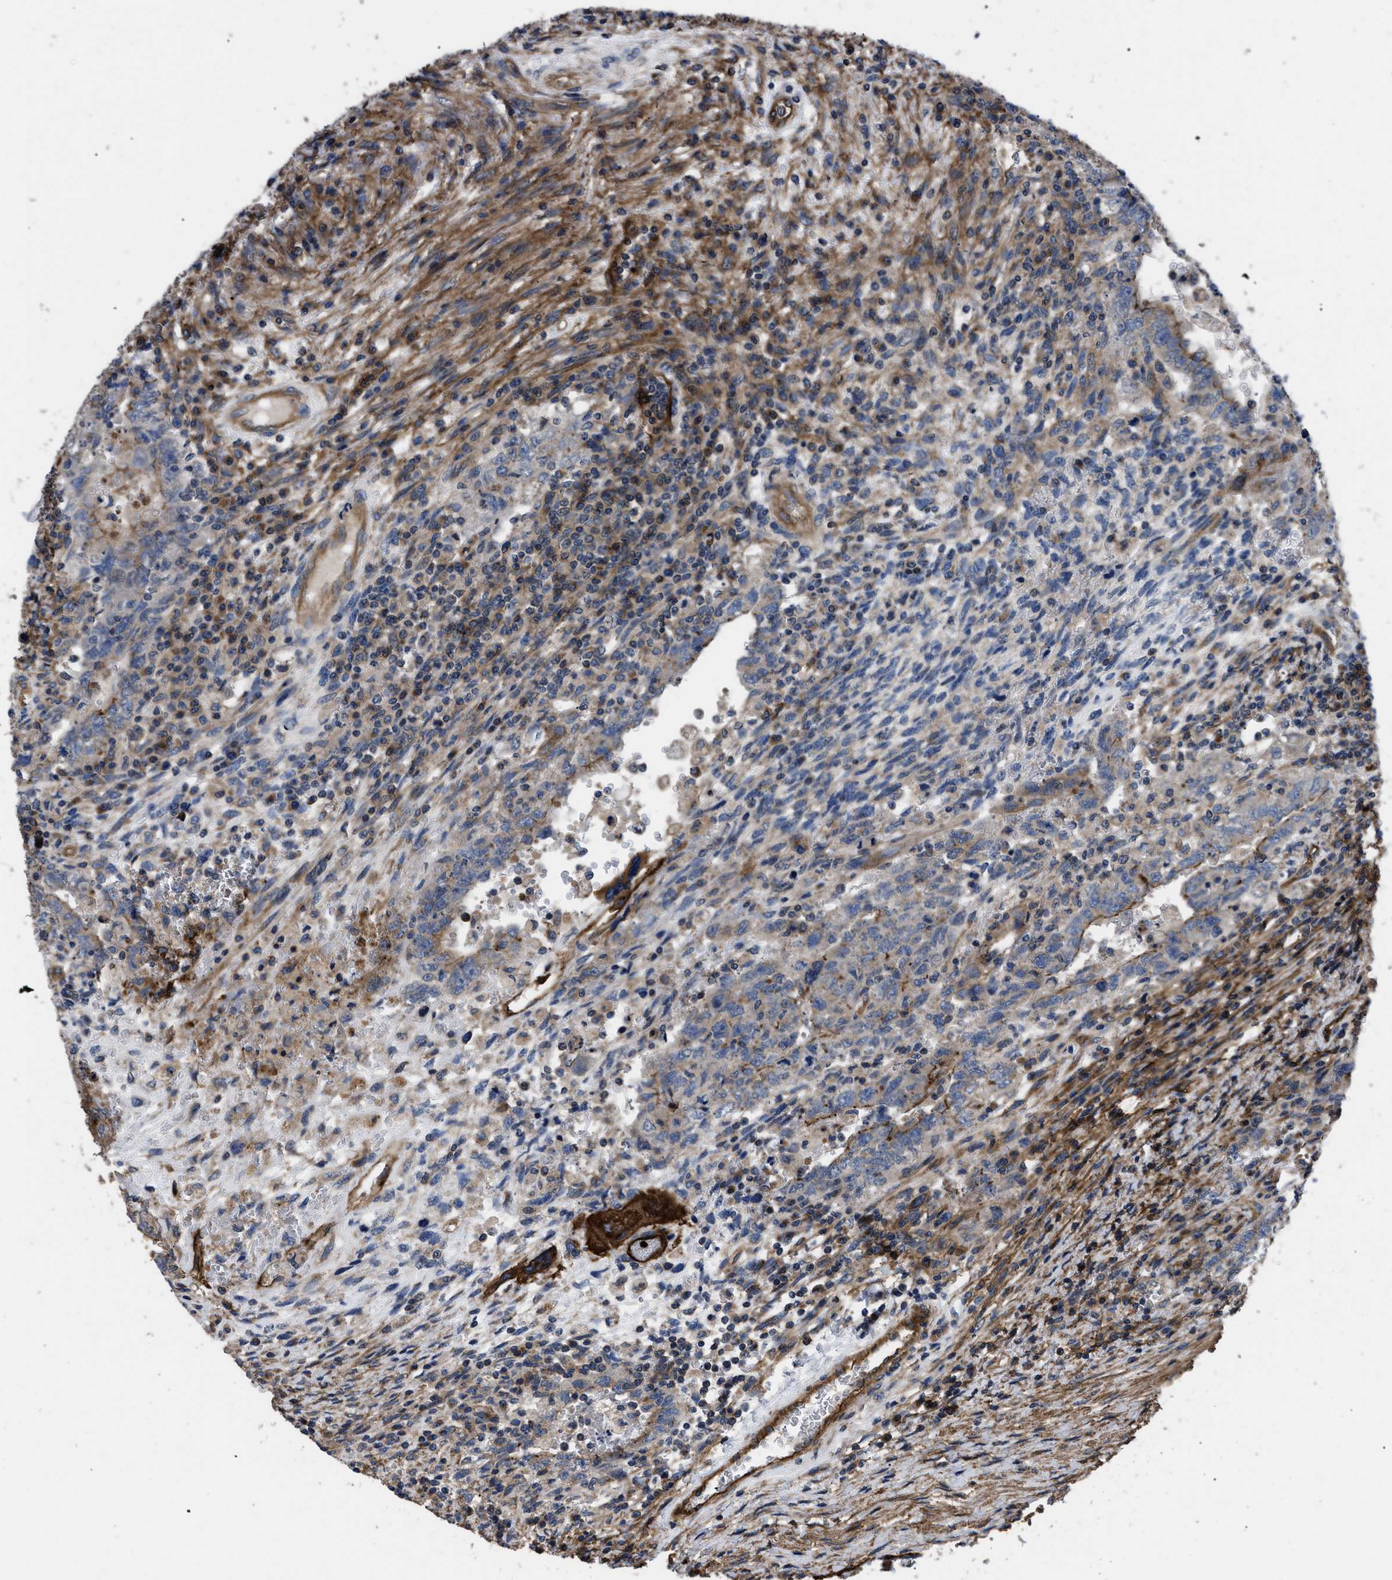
{"staining": {"intensity": "moderate", "quantity": "<25%", "location": "cytoplasmic/membranous"}, "tissue": "testis cancer", "cell_type": "Tumor cells", "image_type": "cancer", "snomed": [{"axis": "morphology", "description": "Carcinoma, Embryonal, NOS"}, {"axis": "topography", "description": "Testis"}], "caption": "Human embryonal carcinoma (testis) stained with a protein marker displays moderate staining in tumor cells.", "gene": "NT5E", "patient": {"sex": "male", "age": 26}}